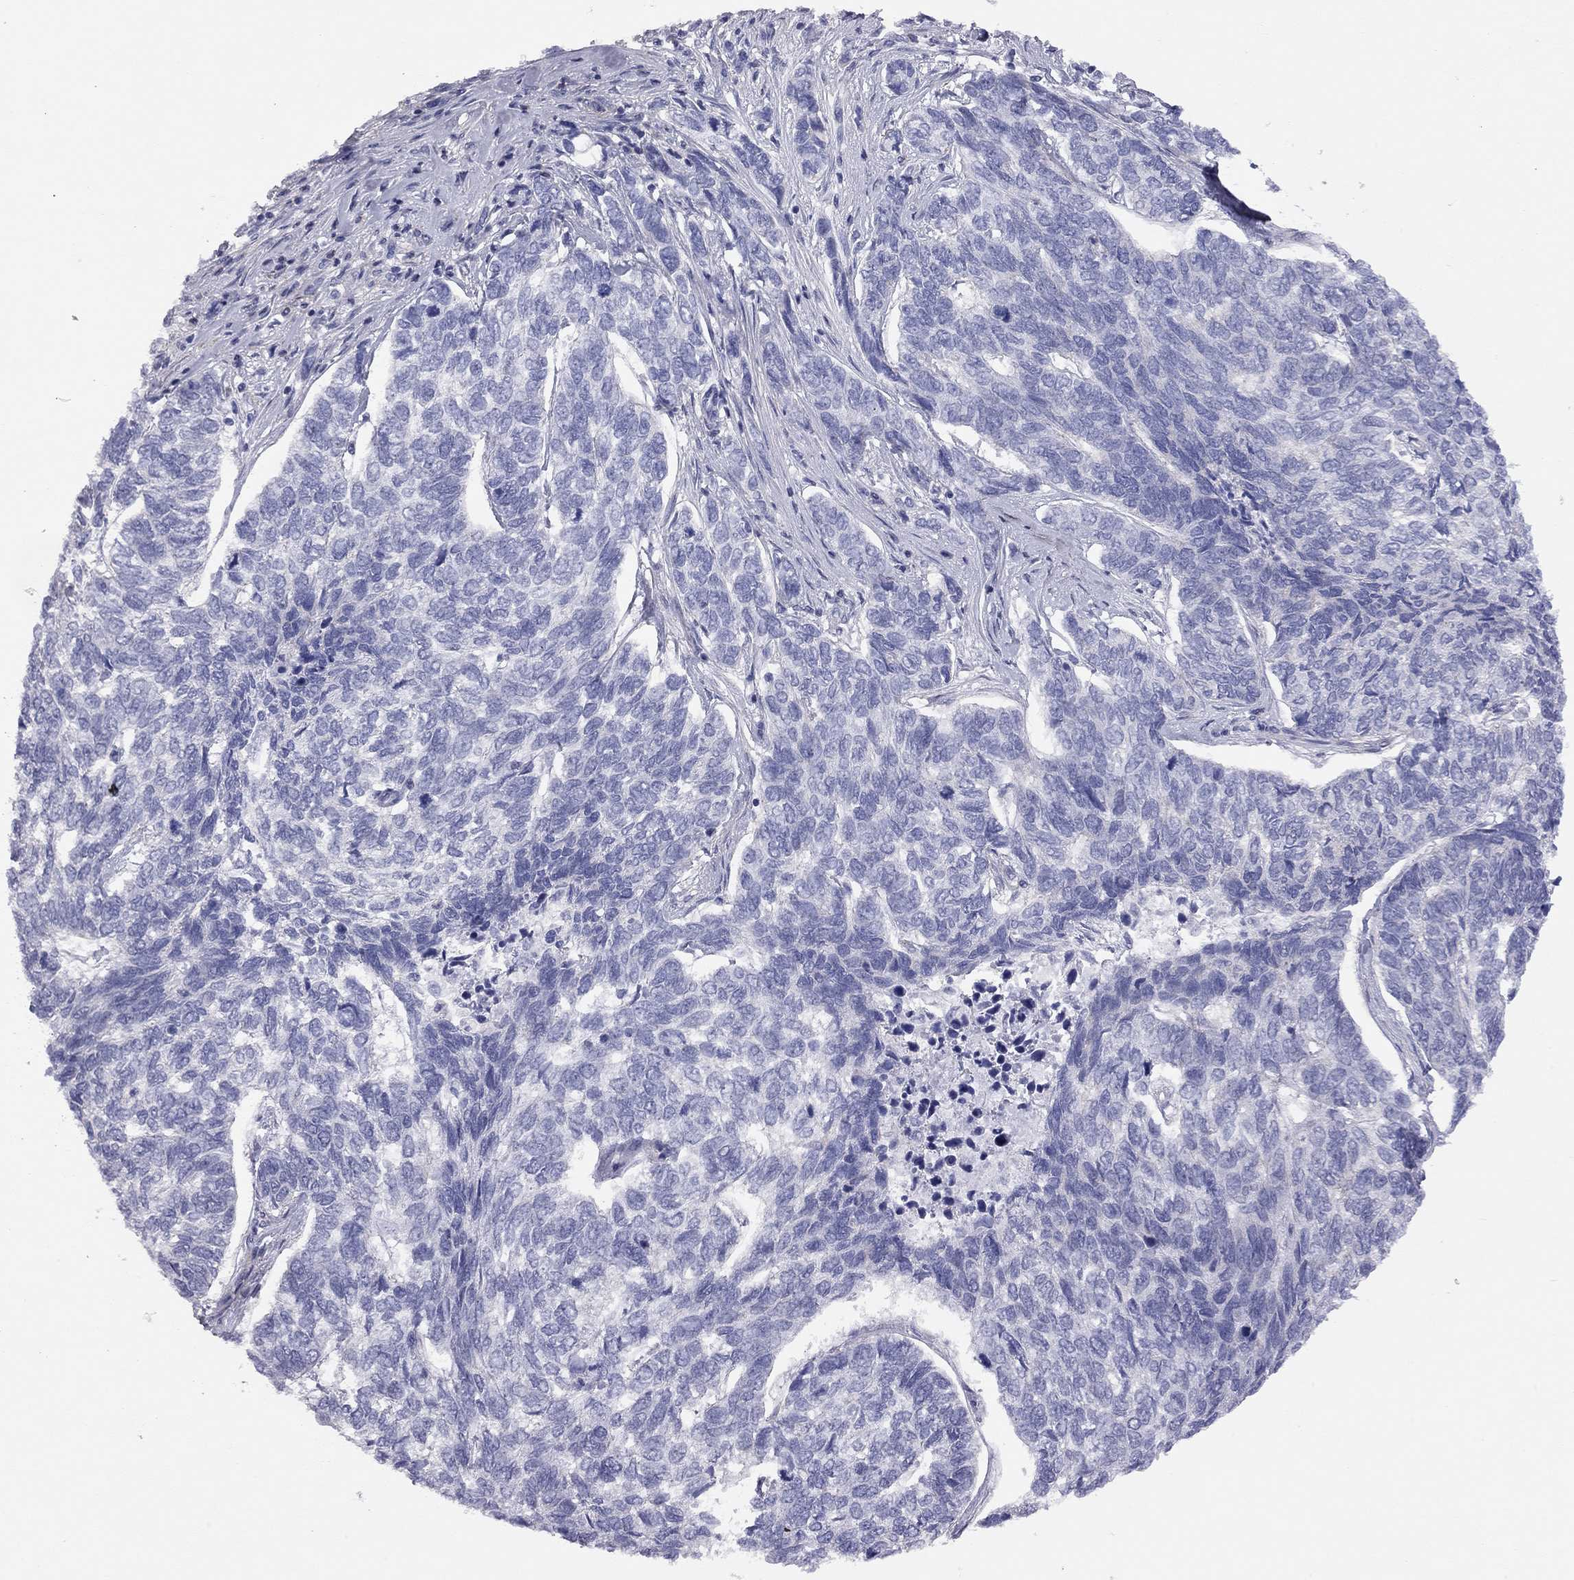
{"staining": {"intensity": "negative", "quantity": "none", "location": "none"}, "tissue": "skin cancer", "cell_type": "Tumor cells", "image_type": "cancer", "snomed": [{"axis": "morphology", "description": "Basal cell carcinoma"}, {"axis": "topography", "description": "Skin"}], "caption": "Tumor cells are negative for protein expression in human skin basal cell carcinoma. Brightfield microscopy of immunohistochemistry (IHC) stained with DAB (3,3'-diaminobenzidine) (brown) and hematoxylin (blue), captured at high magnification.", "gene": "ADCYAP1", "patient": {"sex": "female", "age": 65}}